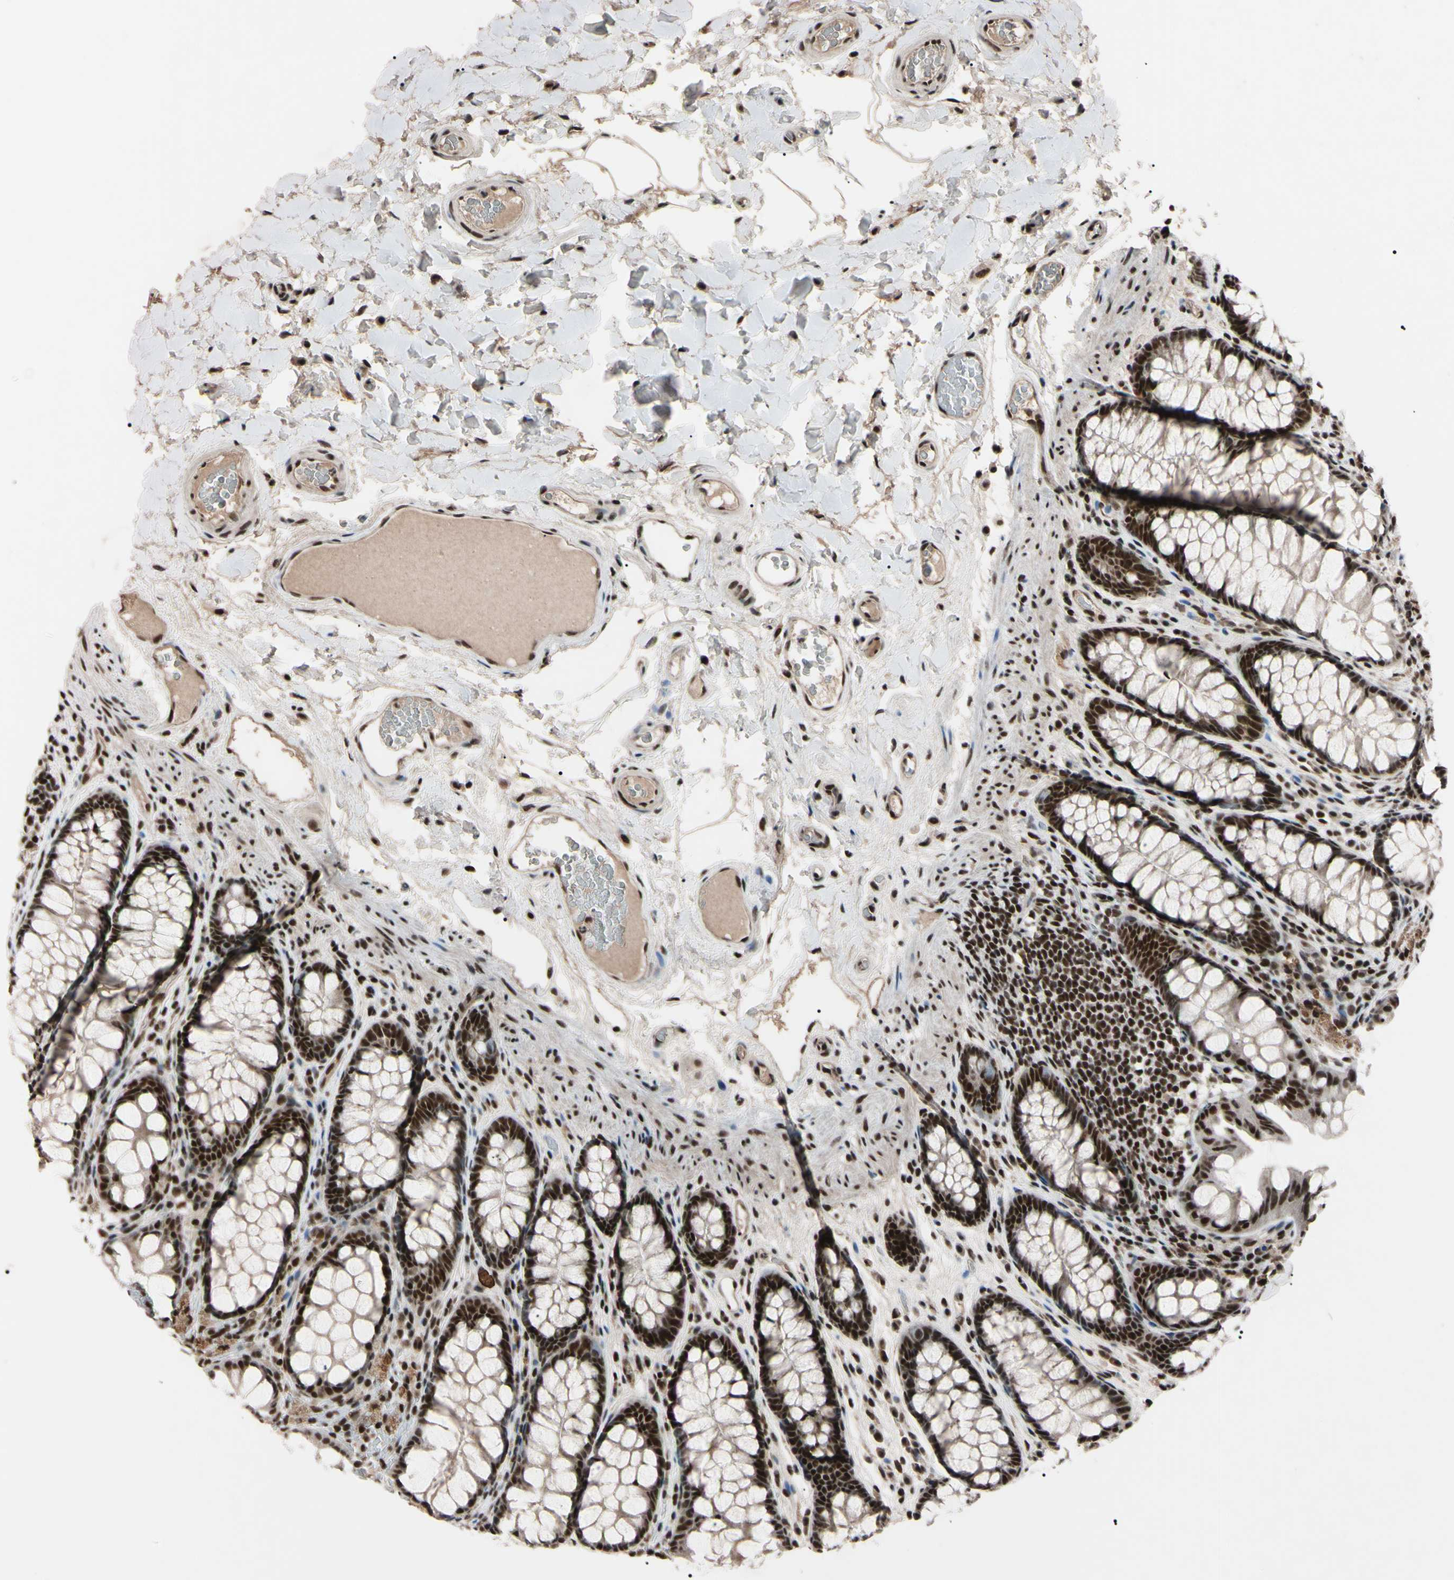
{"staining": {"intensity": "strong", "quantity": ">75%", "location": "nuclear"}, "tissue": "colon", "cell_type": "Endothelial cells", "image_type": "normal", "snomed": [{"axis": "morphology", "description": "Normal tissue, NOS"}, {"axis": "topography", "description": "Colon"}], "caption": "A micrograph showing strong nuclear positivity in about >75% of endothelial cells in normal colon, as visualized by brown immunohistochemical staining.", "gene": "YY1", "patient": {"sex": "female", "age": 55}}